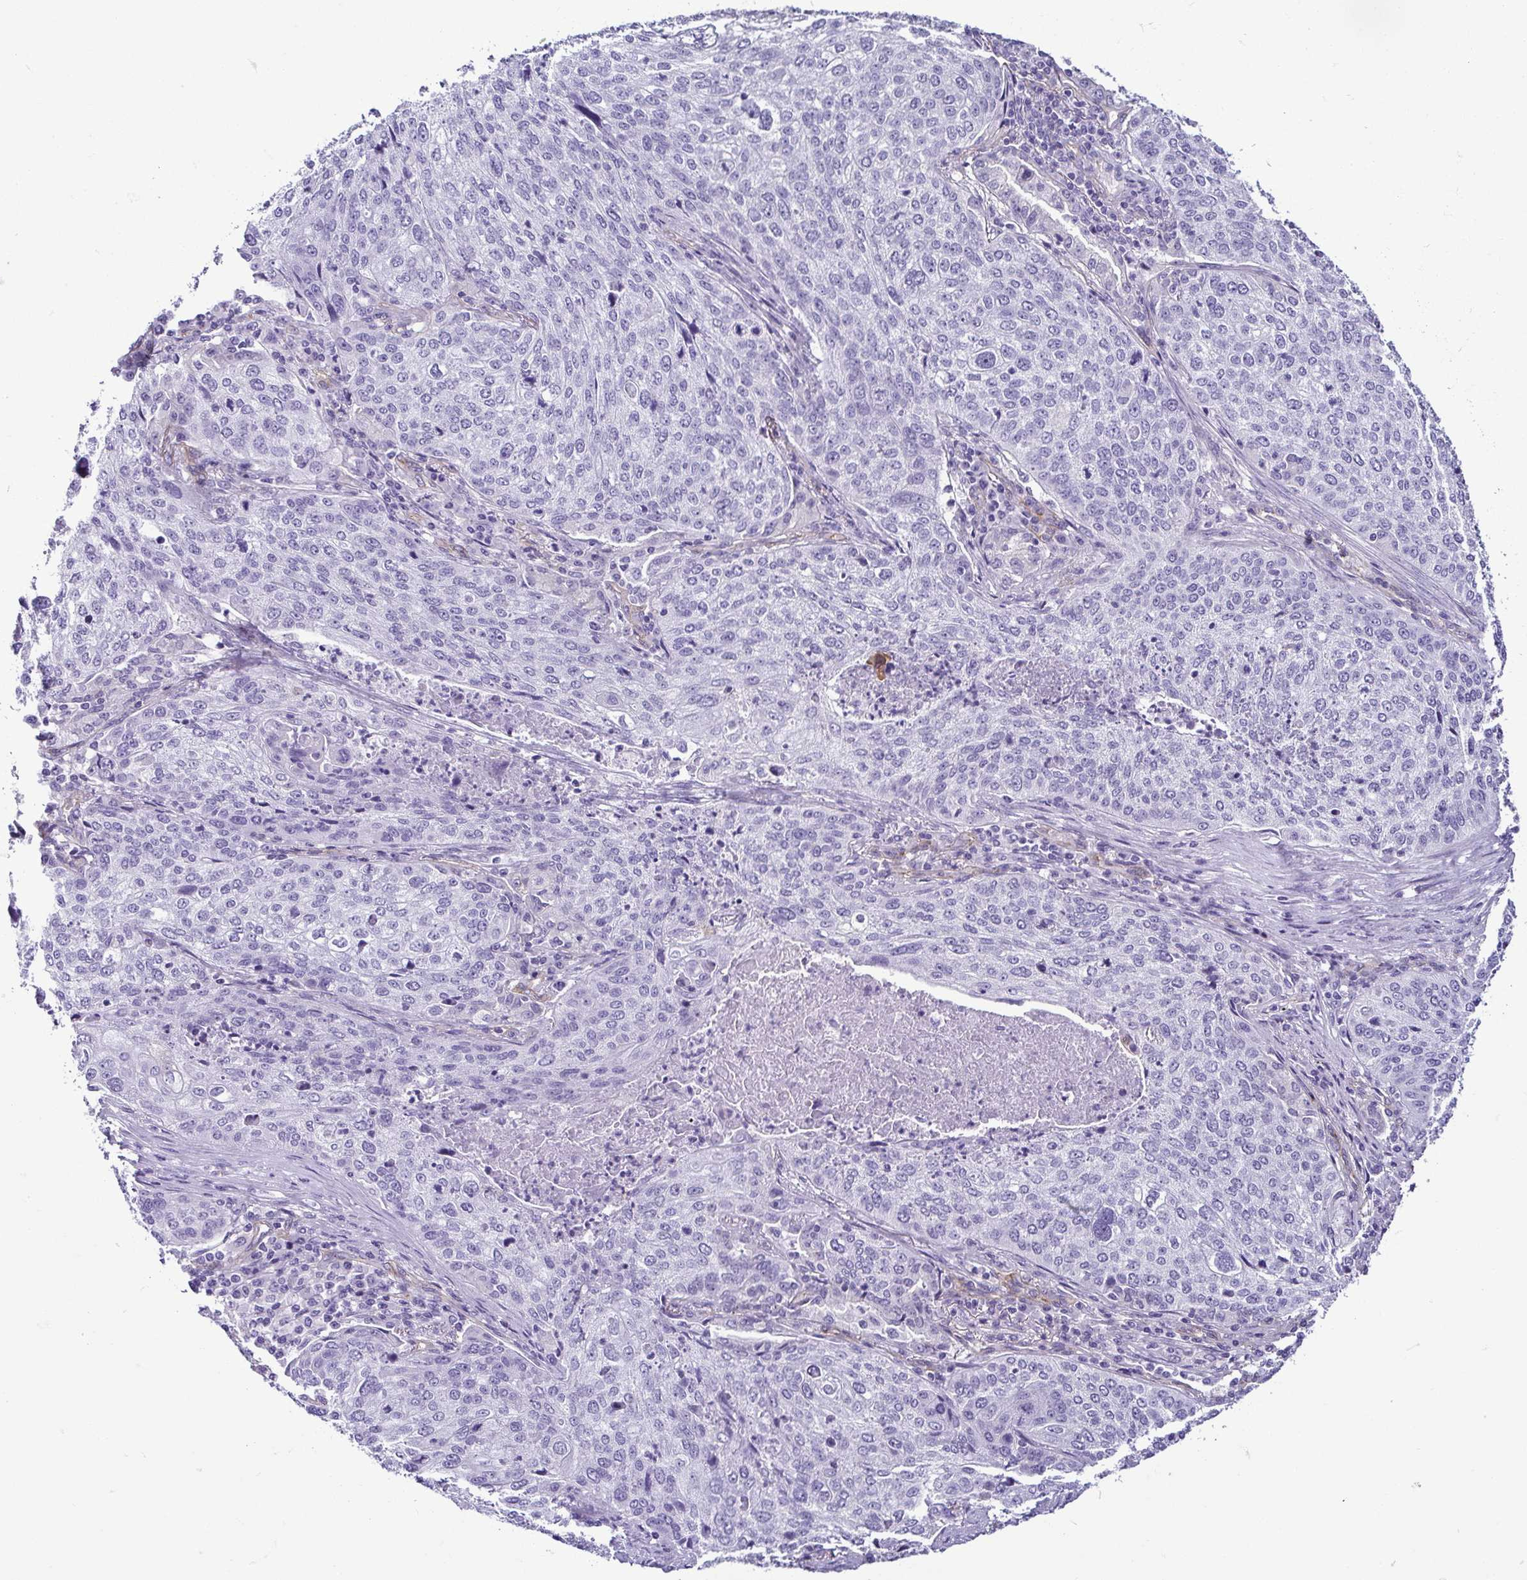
{"staining": {"intensity": "negative", "quantity": "none", "location": "none"}, "tissue": "lung cancer", "cell_type": "Tumor cells", "image_type": "cancer", "snomed": [{"axis": "morphology", "description": "Squamous cell carcinoma, NOS"}, {"axis": "topography", "description": "Lung"}], "caption": "Human lung cancer (squamous cell carcinoma) stained for a protein using immunohistochemistry (IHC) shows no positivity in tumor cells.", "gene": "CASP14", "patient": {"sex": "male", "age": 63}}